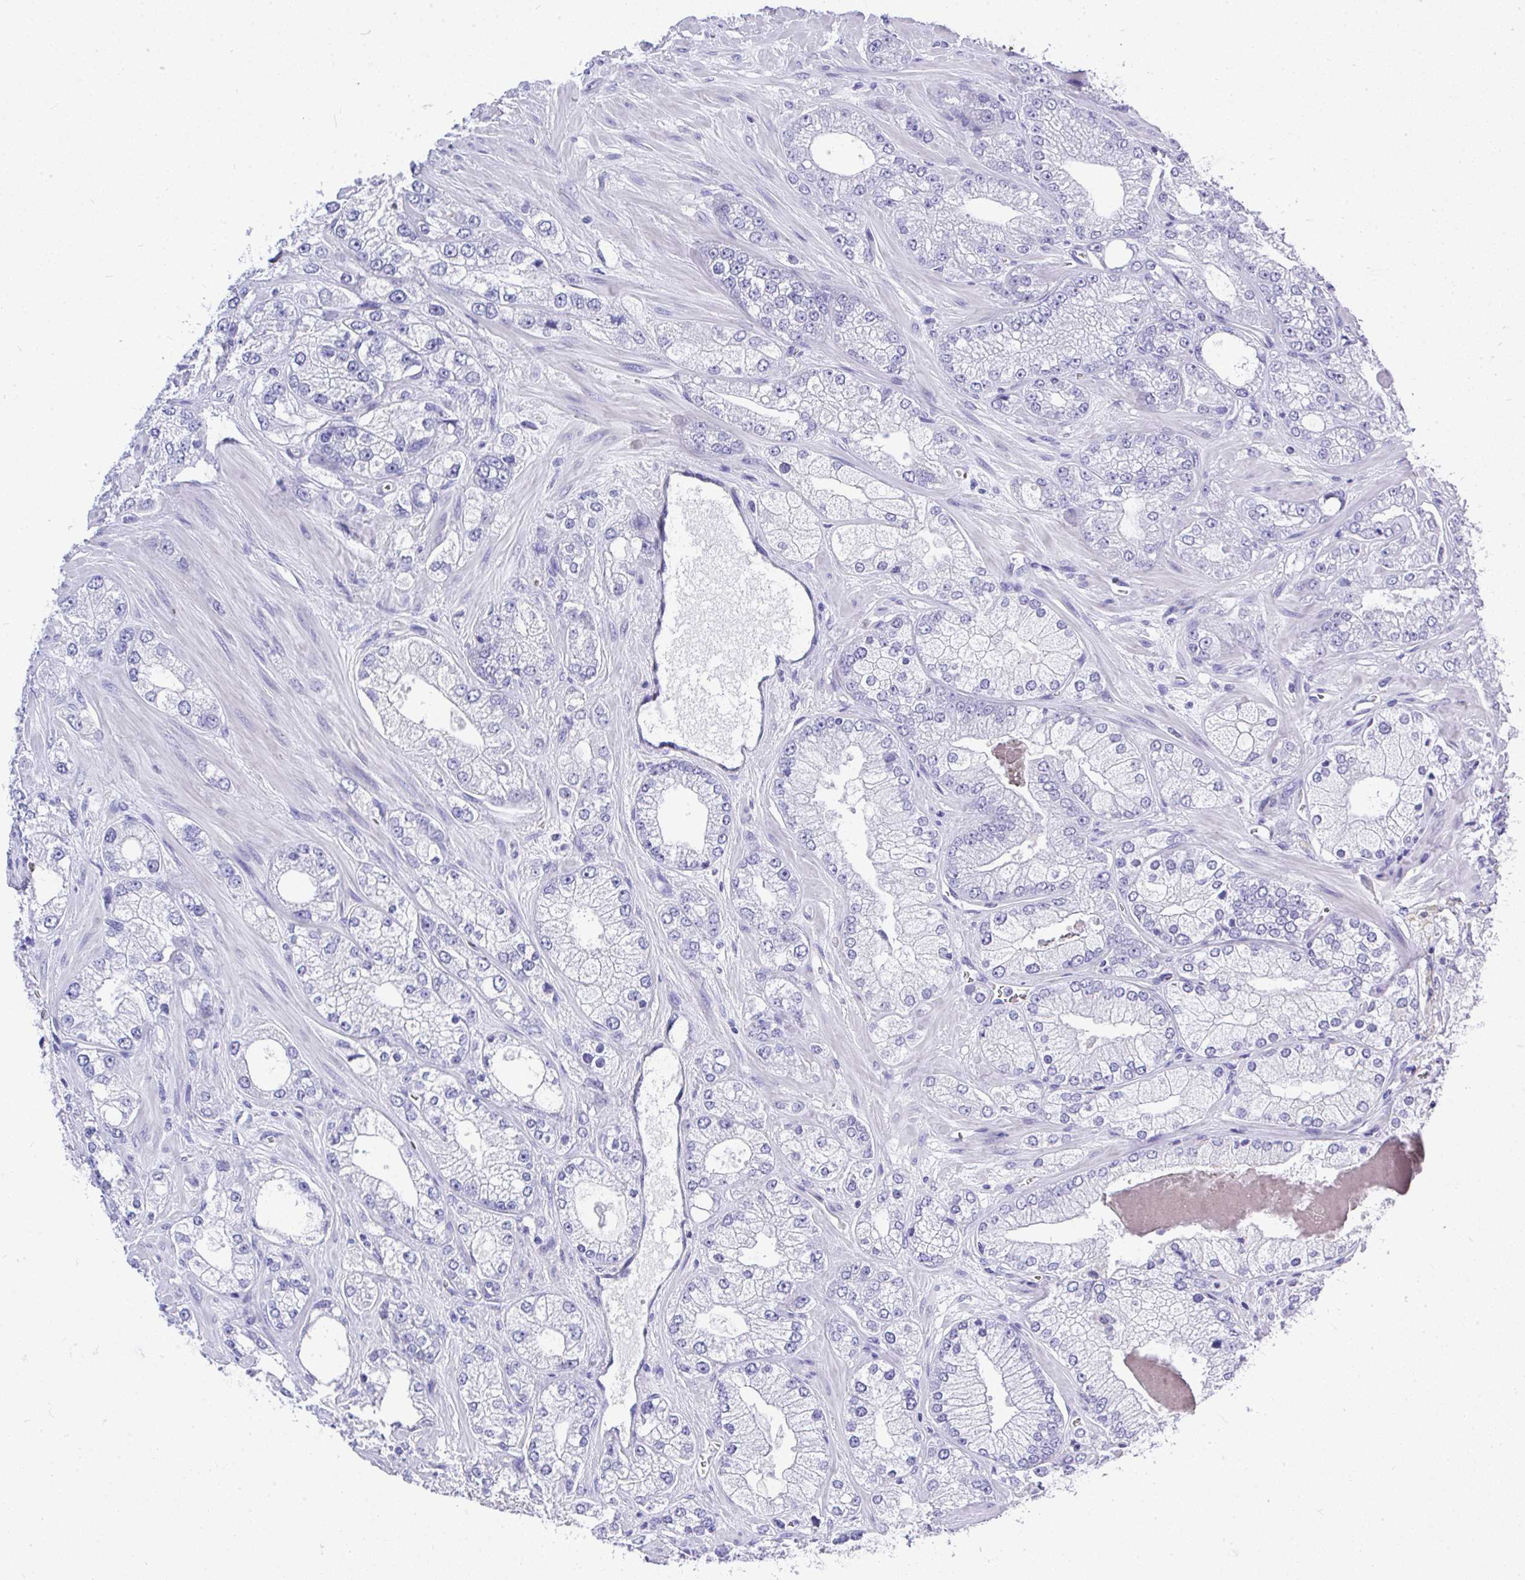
{"staining": {"intensity": "negative", "quantity": "none", "location": "none"}, "tissue": "prostate cancer", "cell_type": "Tumor cells", "image_type": "cancer", "snomed": [{"axis": "morphology", "description": "Normal tissue, NOS"}, {"axis": "morphology", "description": "Adenocarcinoma, High grade"}, {"axis": "topography", "description": "Prostate"}, {"axis": "topography", "description": "Peripheral nerve tissue"}], "caption": "Protein analysis of prostate cancer (adenocarcinoma (high-grade)) exhibits no significant expression in tumor cells.", "gene": "MS4A12", "patient": {"sex": "male", "age": 68}}